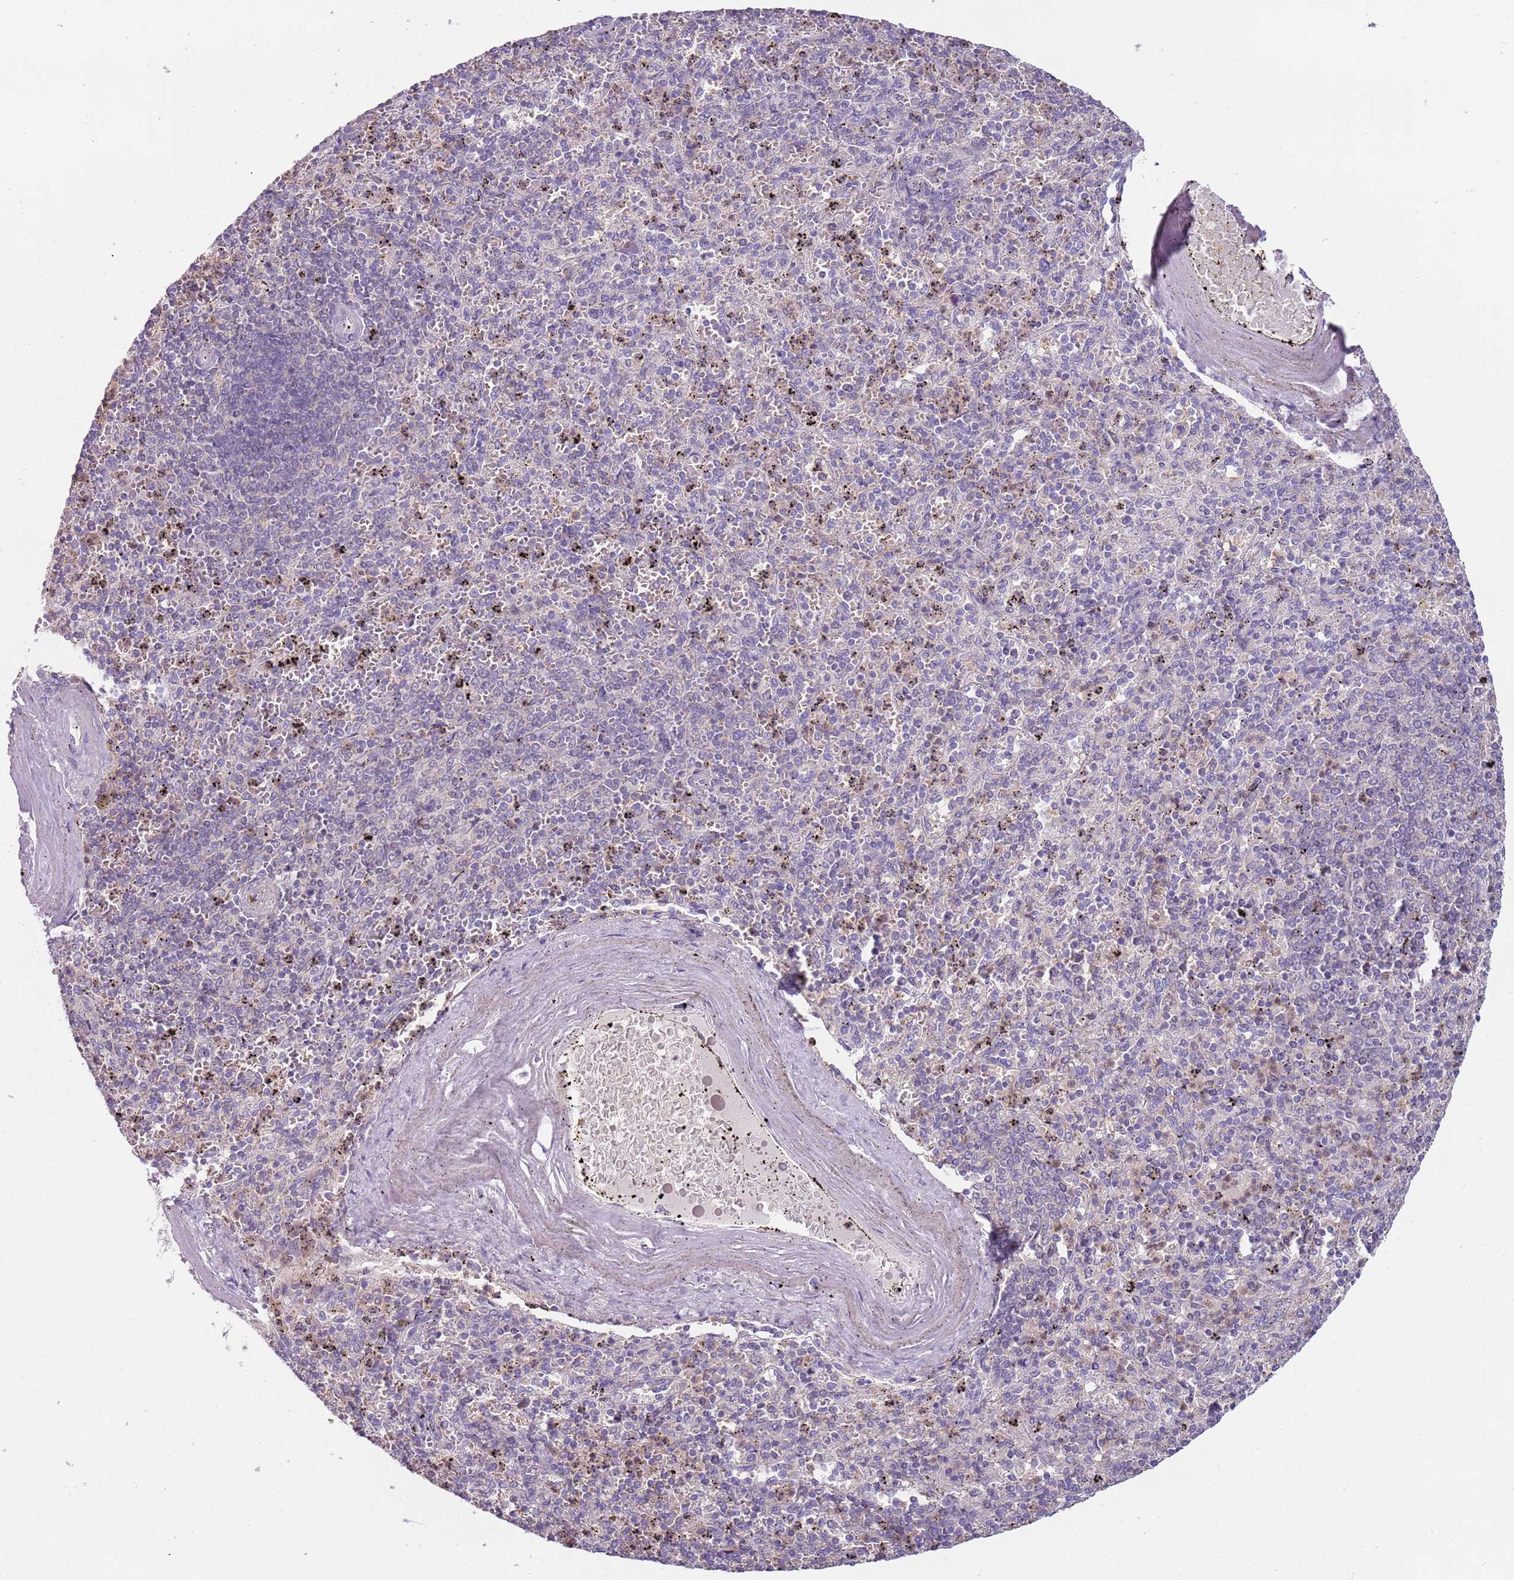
{"staining": {"intensity": "negative", "quantity": "none", "location": "none"}, "tissue": "spleen", "cell_type": "Cells in red pulp", "image_type": "normal", "snomed": [{"axis": "morphology", "description": "Normal tissue, NOS"}, {"axis": "topography", "description": "Spleen"}], "caption": "This is a photomicrograph of IHC staining of normal spleen, which shows no expression in cells in red pulp.", "gene": "ARHGAP5", "patient": {"sex": "male", "age": 82}}